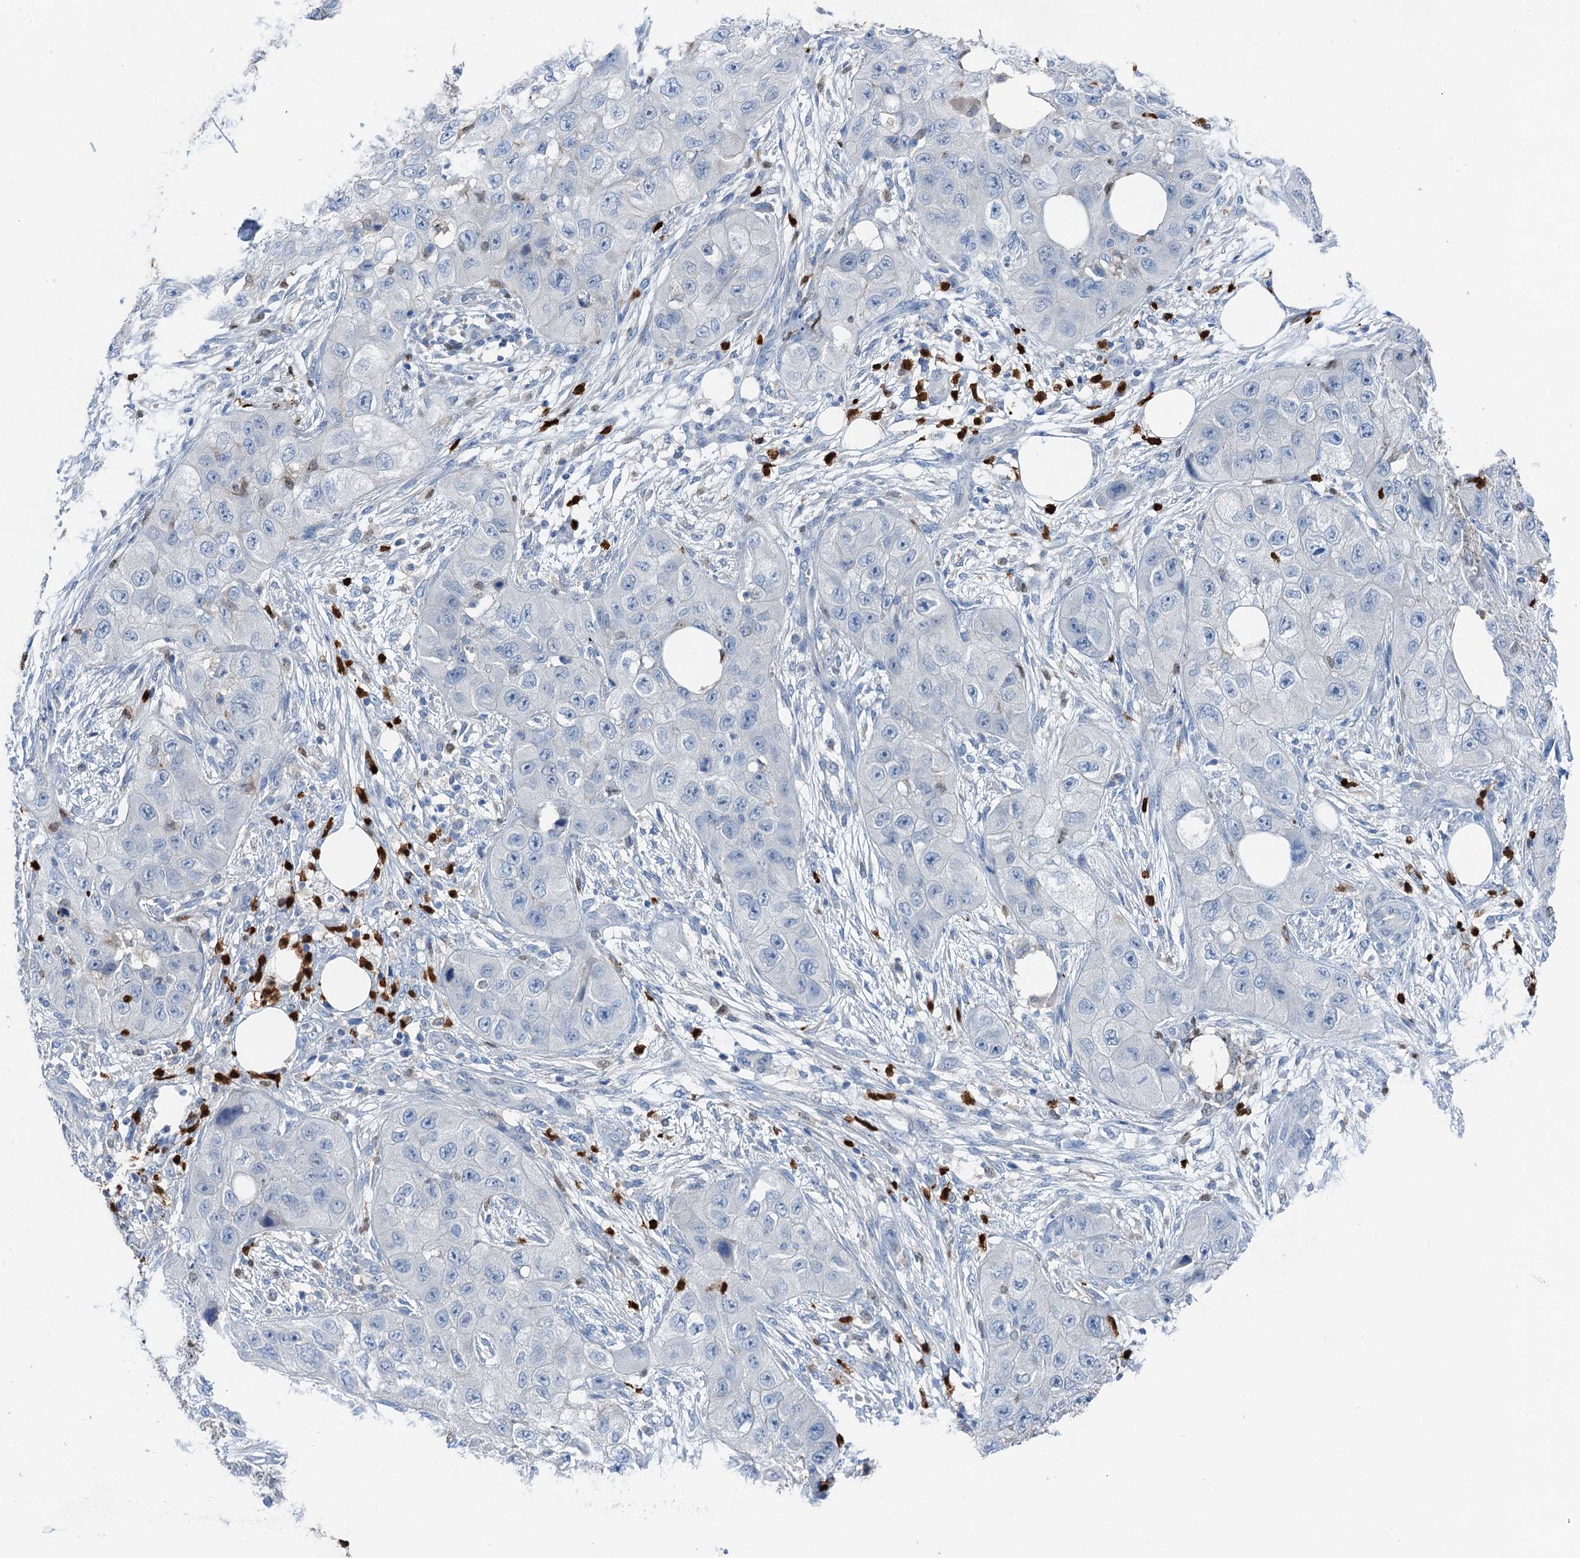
{"staining": {"intensity": "negative", "quantity": "none", "location": "none"}, "tissue": "skin cancer", "cell_type": "Tumor cells", "image_type": "cancer", "snomed": [{"axis": "morphology", "description": "Squamous cell carcinoma, NOS"}, {"axis": "topography", "description": "Skin"}, {"axis": "topography", "description": "Subcutis"}], "caption": "Immunohistochemistry (IHC) photomicrograph of neoplastic tissue: human squamous cell carcinoma (skin) stained with DAB (3,3'-diaminobenzidine) displays no significant protein expression in tumor cells.", "gene": "OTOA", "patient": {"sex": "male", "age": 73}}